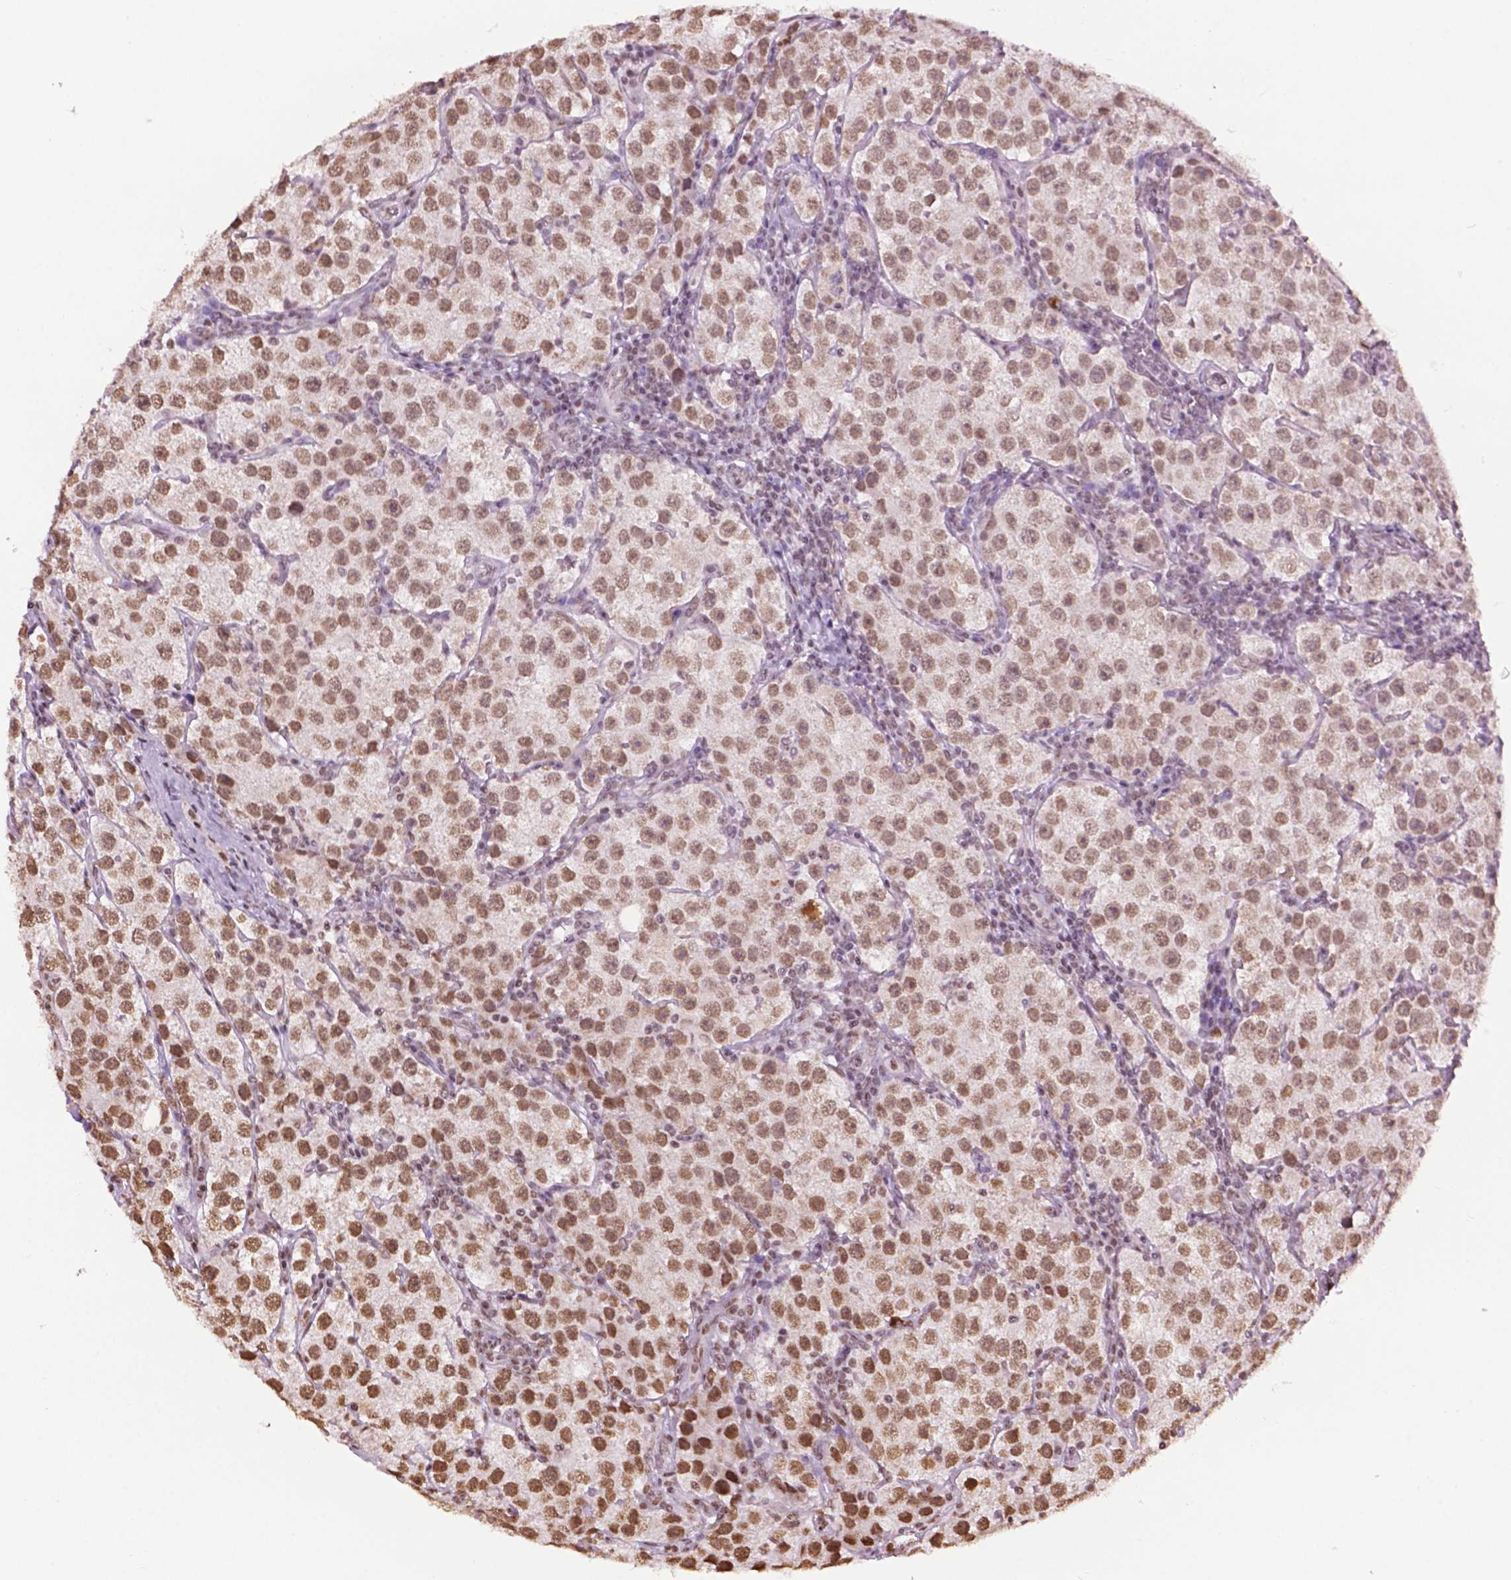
{"staining": {"intensity": "moderate", "quantity": ">75%", "location": "nuclear"}, "tissue": "testis cancer", "cell_type": "Tumor cells", "image_type": "cancer", "snomed": [{"axis": "morphology", "description": "Seminoma, NOS"}, {"axis": "topography", "description": "Testis"}], "caption": "Testis cancer (seminoma) stained with DAB immunohistochemistry displays medium levels of moderate nuclear positivity in approximately >75% of tumor cells.", "gene": "COL23A1", "patient": {"sex": "male", "age": 37}}